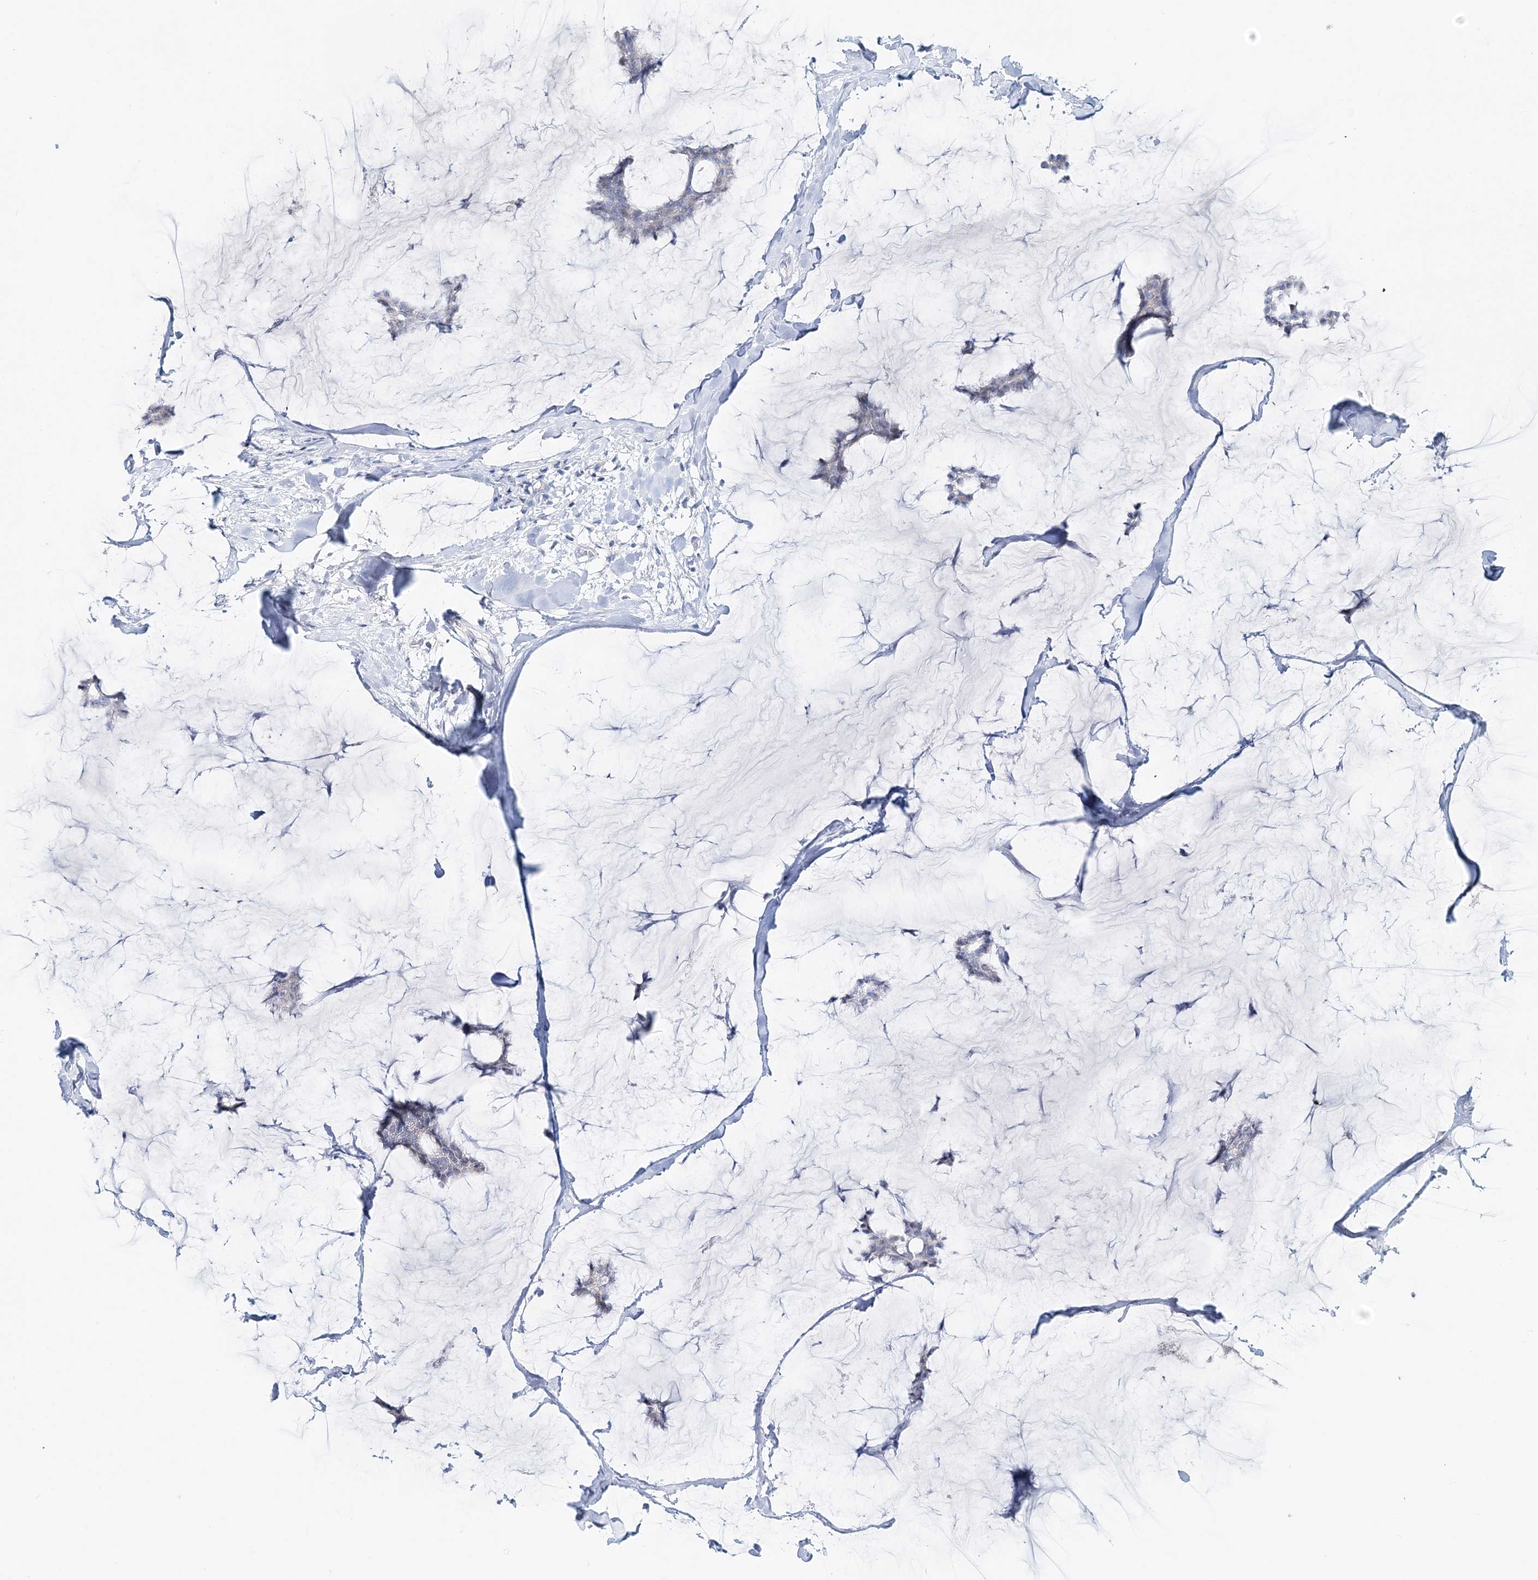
{"staining": {"intensity": "negative", "quantity": "none", "location": "none"}, "tissue": "breast cancer", "cell_type": "Tumor cells", "image_type": "cancer", "snomed": [{"axis": "morphology", "description": "Duct carcinoma"}, {"axis": "topography", "description": "Breast"}], "caption": "Immunohistochemistry (IHC) image of human breast cancer (infiltrating ductal carcinoma) stained for a protein (brown), which demonstrates no staining in tumor cells. Nuclei are stained in blue.", "gene": "DNAH5", "patient": {"sex": "female", "age": 93}}